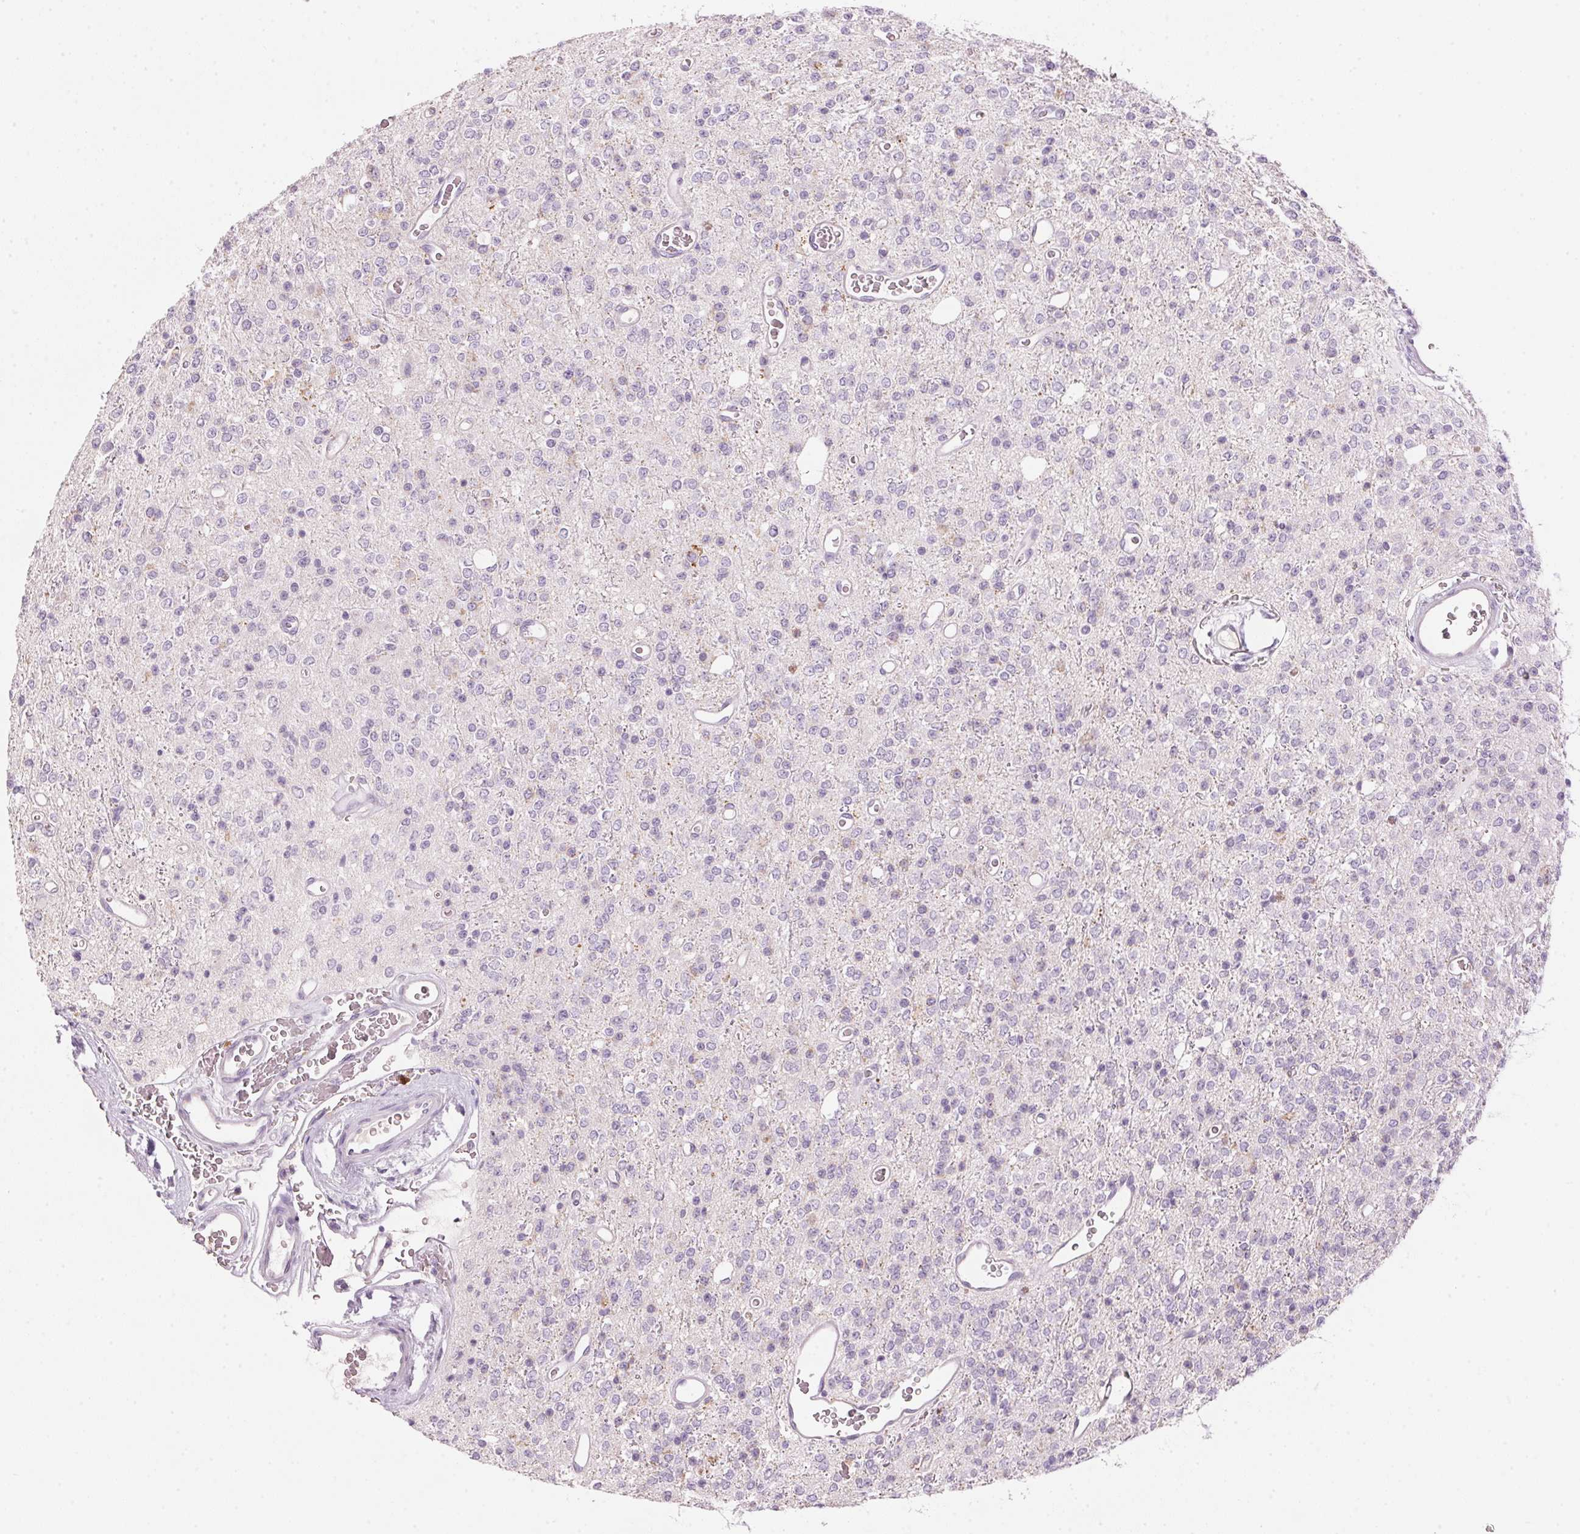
{"staining": {"intensity": "negative", "quantity": "none", "location": "none"}, "tissue": "glioma", "cell_type": "Tumor cells", "image_type": "cancer", "snomed": [{"axis": "morphology", "description": "Glioma, malignant, Low grade"}, {"axis": "topography", "description": "Brain"}], "caption": "Immunohistochemistry of glioma shows no expression in tumor cells. (Stains: DAB immunohistochemistry (IHC) with hematoxylin counter stain, Microscopy: brightfield microscopy at high magnification).", "gene": "HSD17B2", "patient": {"sex": "female", "age": 45}}